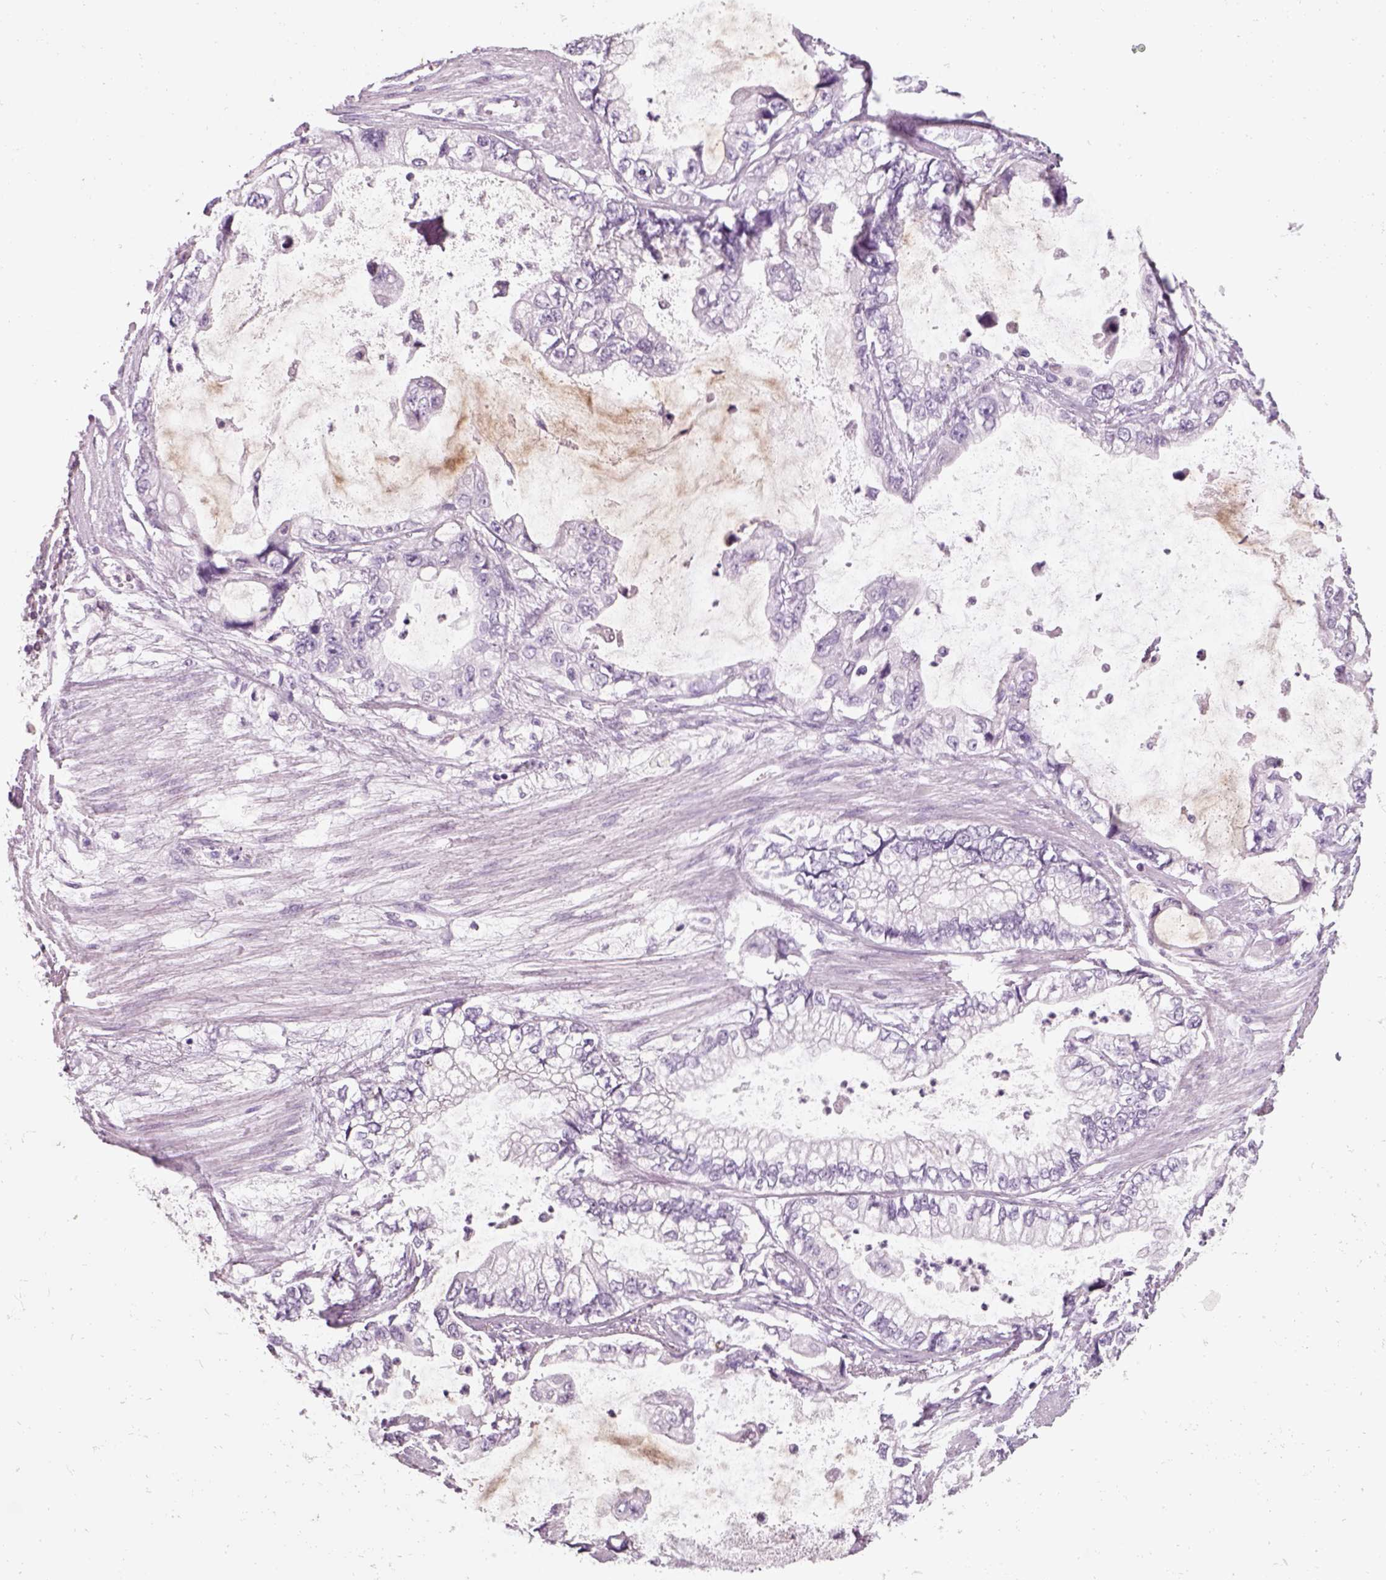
{"staining": {"intensity": "negative", "quantity": "none", "location": "none"}, "tissue": "stomach cancer", "cell_type": "Tumor cells", "image_type": "cancer", "snomed": [{"axis": "morphology", "description": "Adenocarcinoma, NOS"}, {"axis": "topography", "description": "Pancreas"}, {"axis": "topography", "description": "Stomach, upper"}, {"axis": "topography", "description": "Stomach"}], "caption": "Micrograph shows no protein staining in tumor cells of adenocarcinoma (stomach) tissue.", "gene": "SLC6A2", "patient": {"sex": "male", "age": 77}}